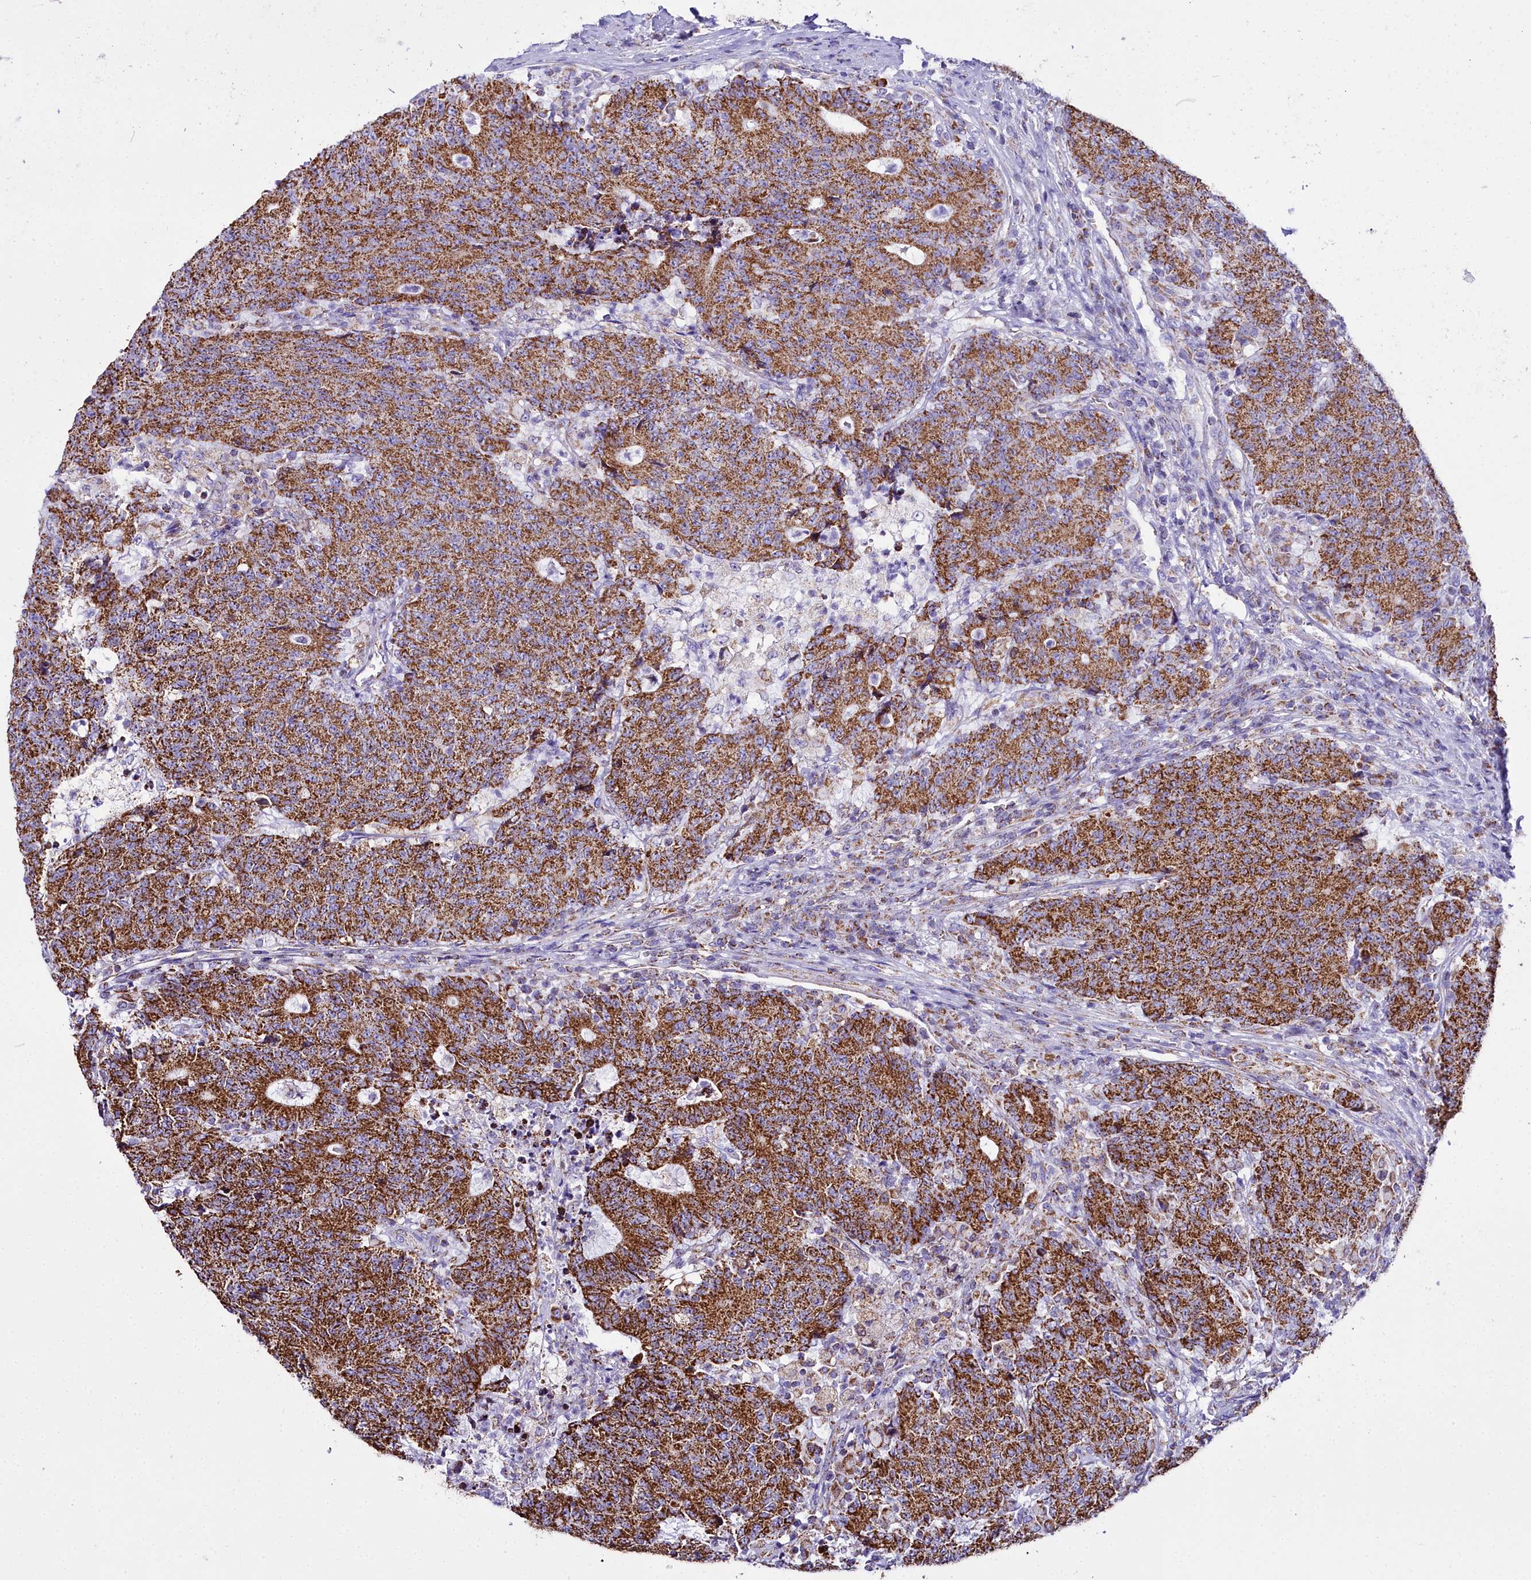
{"staining": {"intensity": "strong", "quantity": ">75%", "location": "cytoplasmic/membranous"}, "tissue": "colorectal cancer", "cell_type": "Tumor cells", "image_type": "cancer", "snomed": [{"axis": "morphology", "description": "Adenocarcinoma, NOS"}, {"axis": "topography", "description": "Colon"}], "caption": "An immunohistochemistry (IHC) micrograph of neoplastic tissue is shown. Protein staining in brown shows strong cytoplasmic/membranous positivity in adenocarcinoma (colorectal) within tumor cells. (DAB IHC with brightfield microscopy, high magnification).", "gene": "WDFY3", "patient": {"sex": "female", "age": 75}}